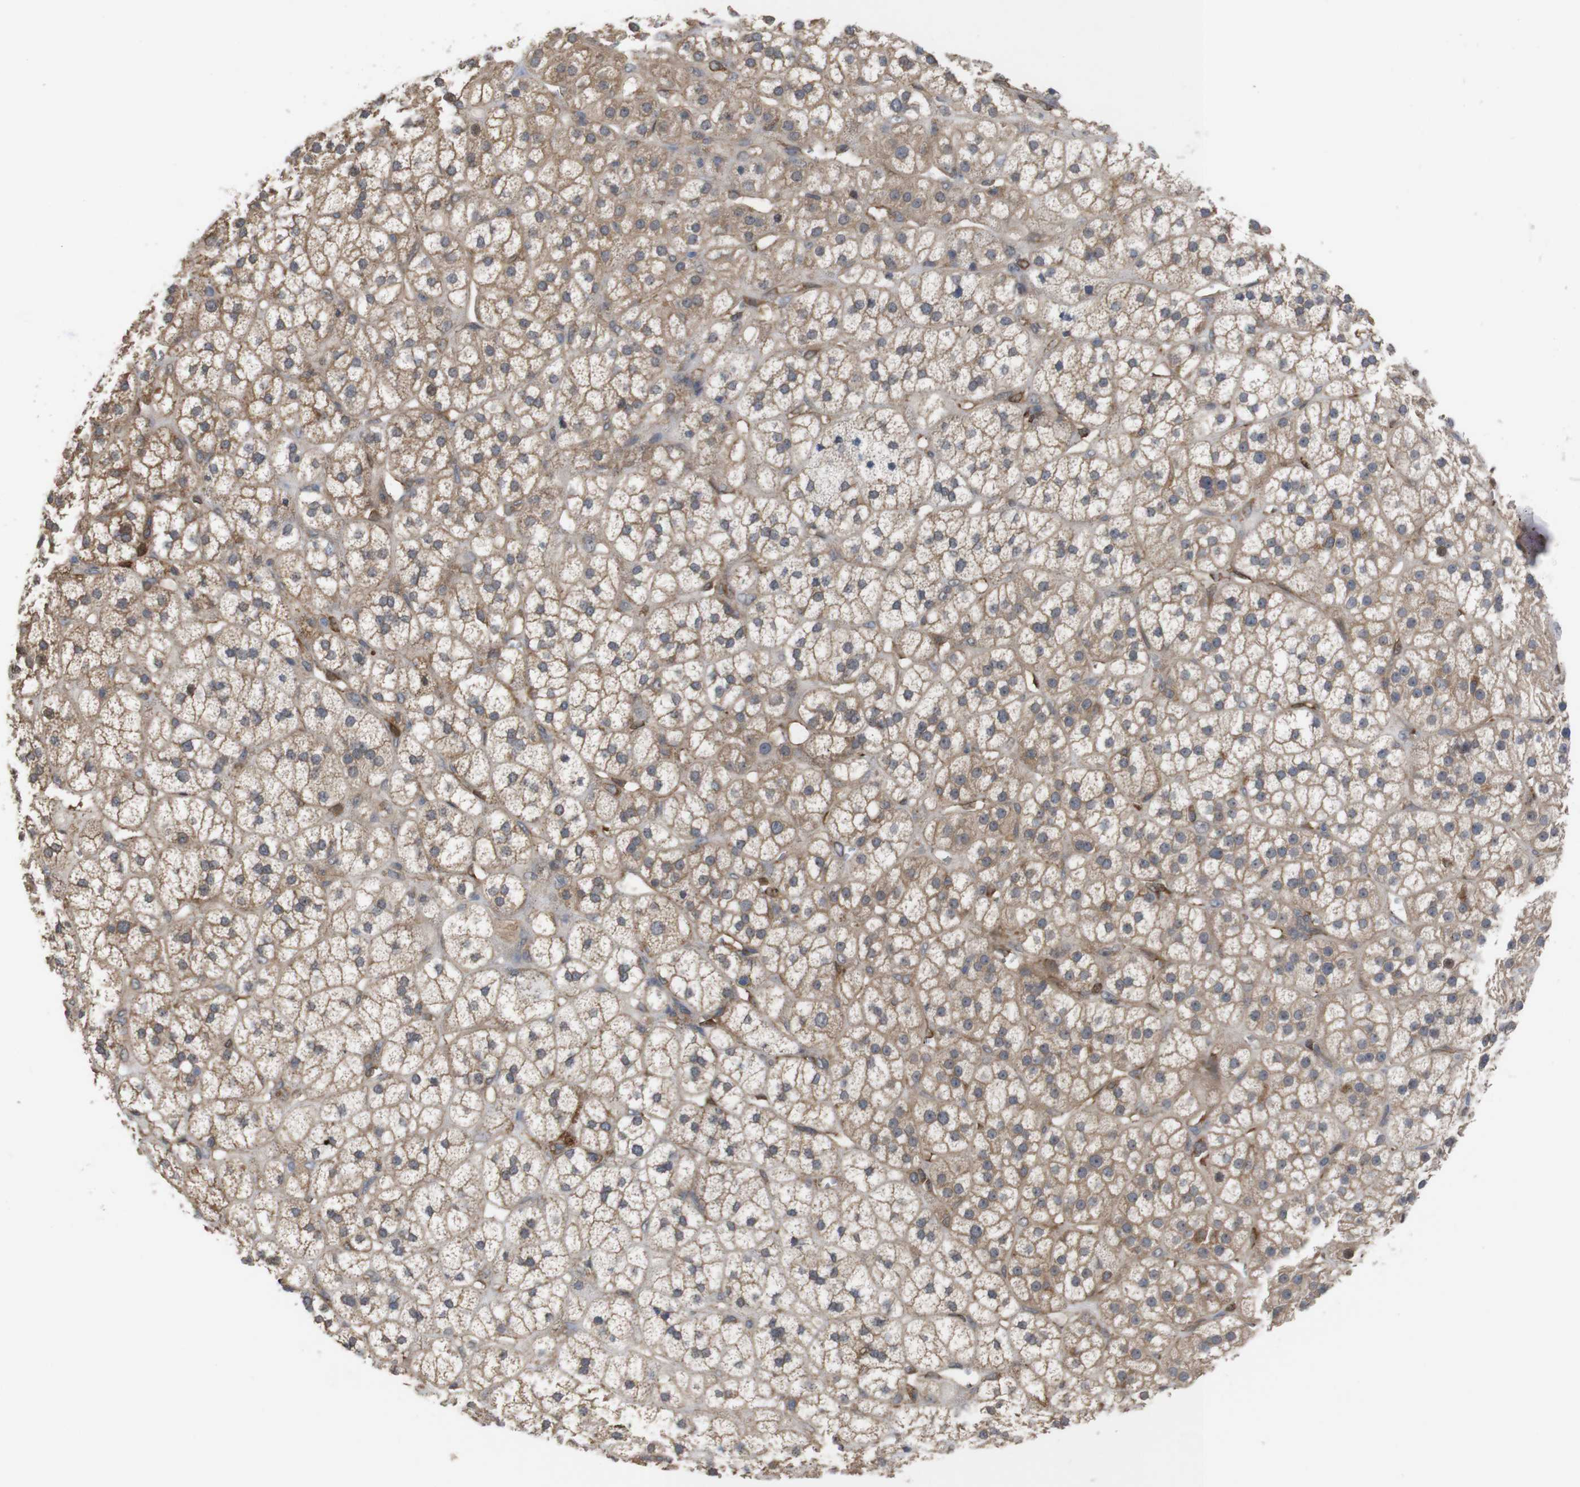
{"staining": {"intensity": "moderate", "quantity": ">75%", "location": "cytoplasmic/membranous"}, "tissue": "adrenal gland", "cell_type": "Glandular cells", "image_type": "normal", "snomed": [{"axis": "morphology", "description": "Normal tissue, NOS"}, {"axis": "topography", "description": "Adrenal gland"}], "caption": "DAB immunohistochemical staining of benign human adrenal gland demonstrates moderate cytoplasmic/membranous protein positivity in about >75% of glandular cells. (DAB IHC, brown staining for protein, blue staining for nuclei).", "gene": "TIAM1", "patient": {"sex": "male", "age": 56}}